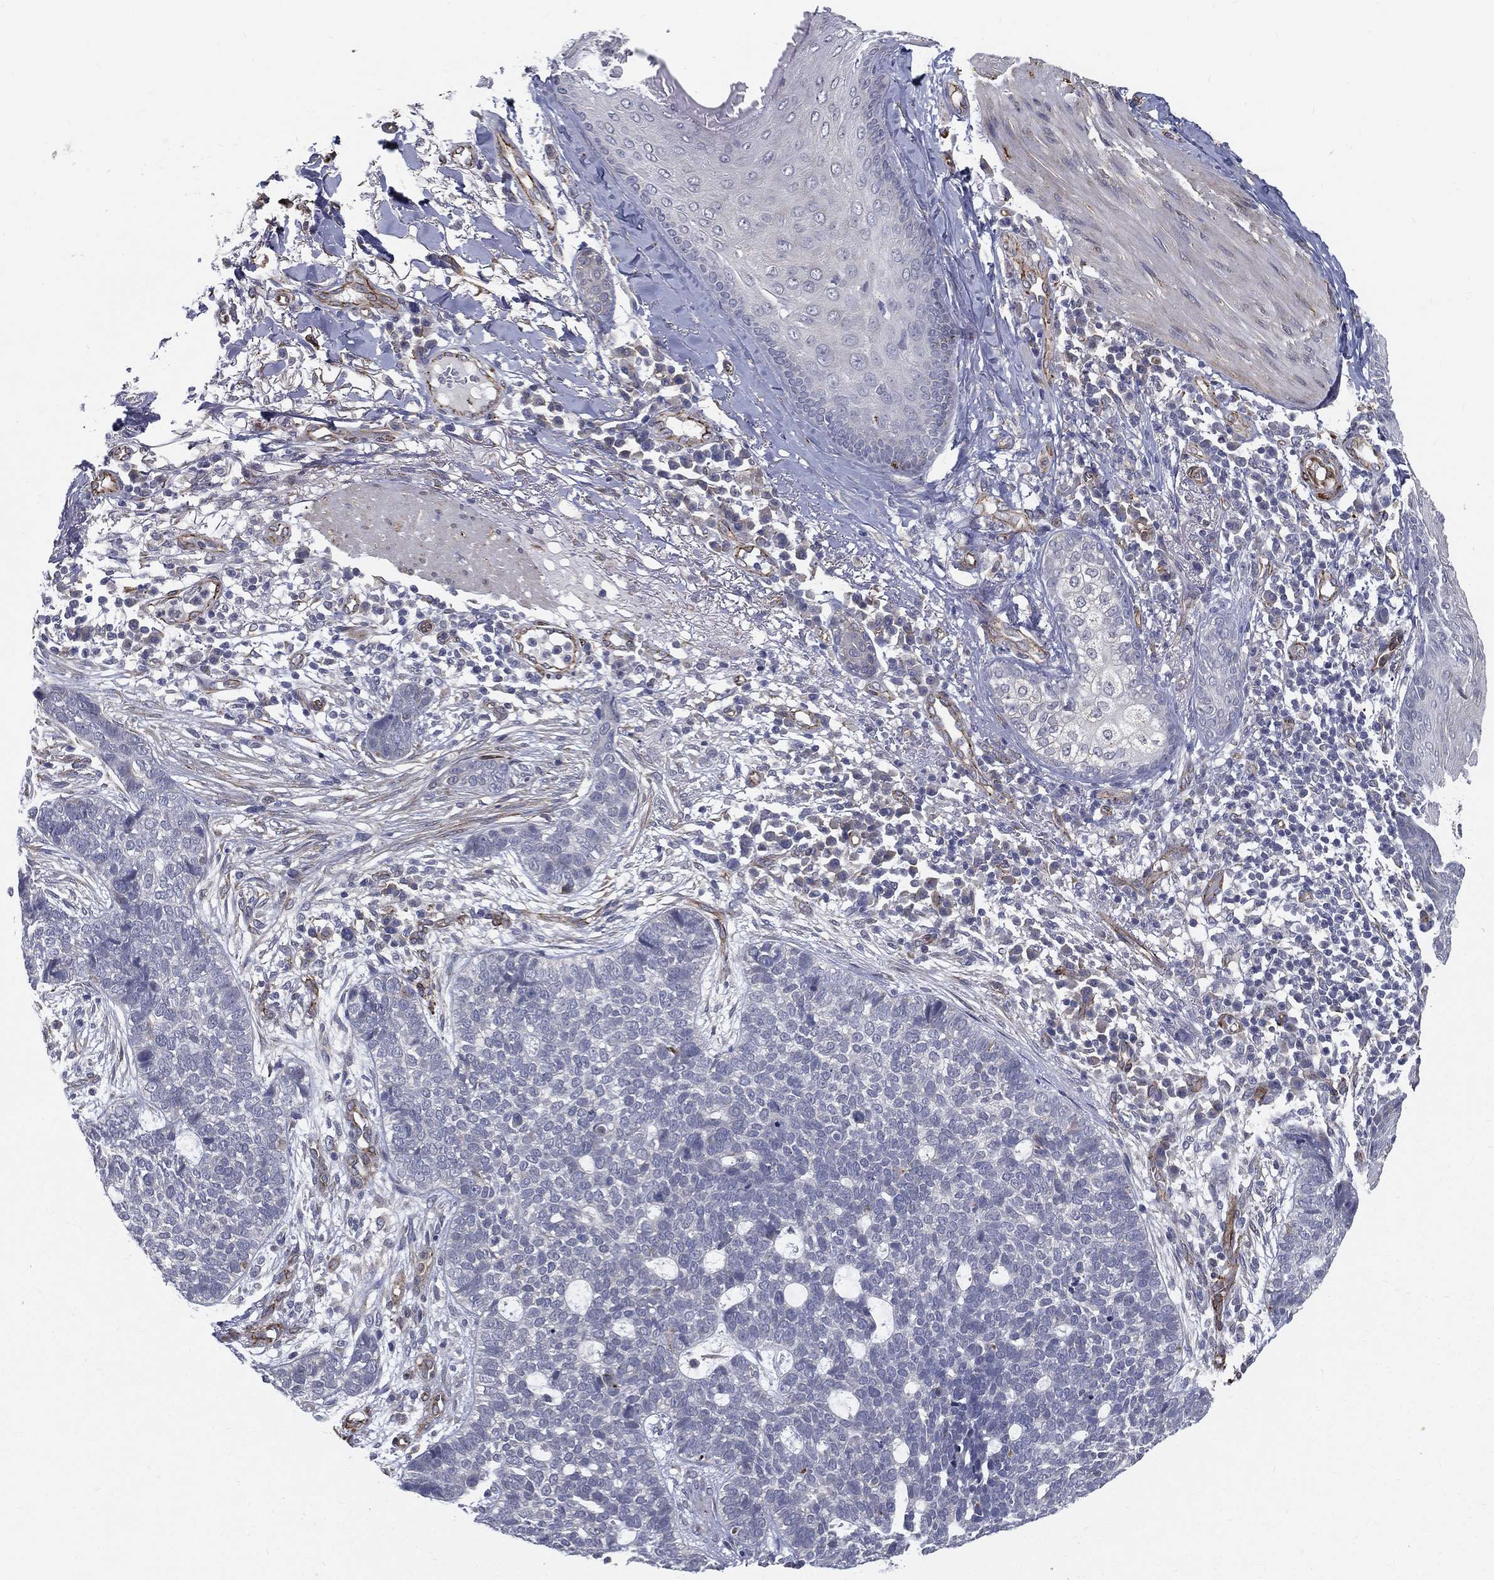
{"staining": {"intensity": "negative", "quantity": "none", "location": "none"}, "tissue": "skin cancer", "cell_type": "Tumor cells", "image_type": "cancer", "snomed": [{"axis": "morphology", "description": "Squamous cell carcinoma, NOS"}, {"axis": "topography", "description": "Skin"}], "caption": "Immunohistochemistry (IHC) image of neoplastic tissue: squamous cell carcinoma (skin) stained with DAB shows no significant protein expression in tumor cells.", "gene": "LRRC56", "patient": {"sex": "male", "age": 88}}